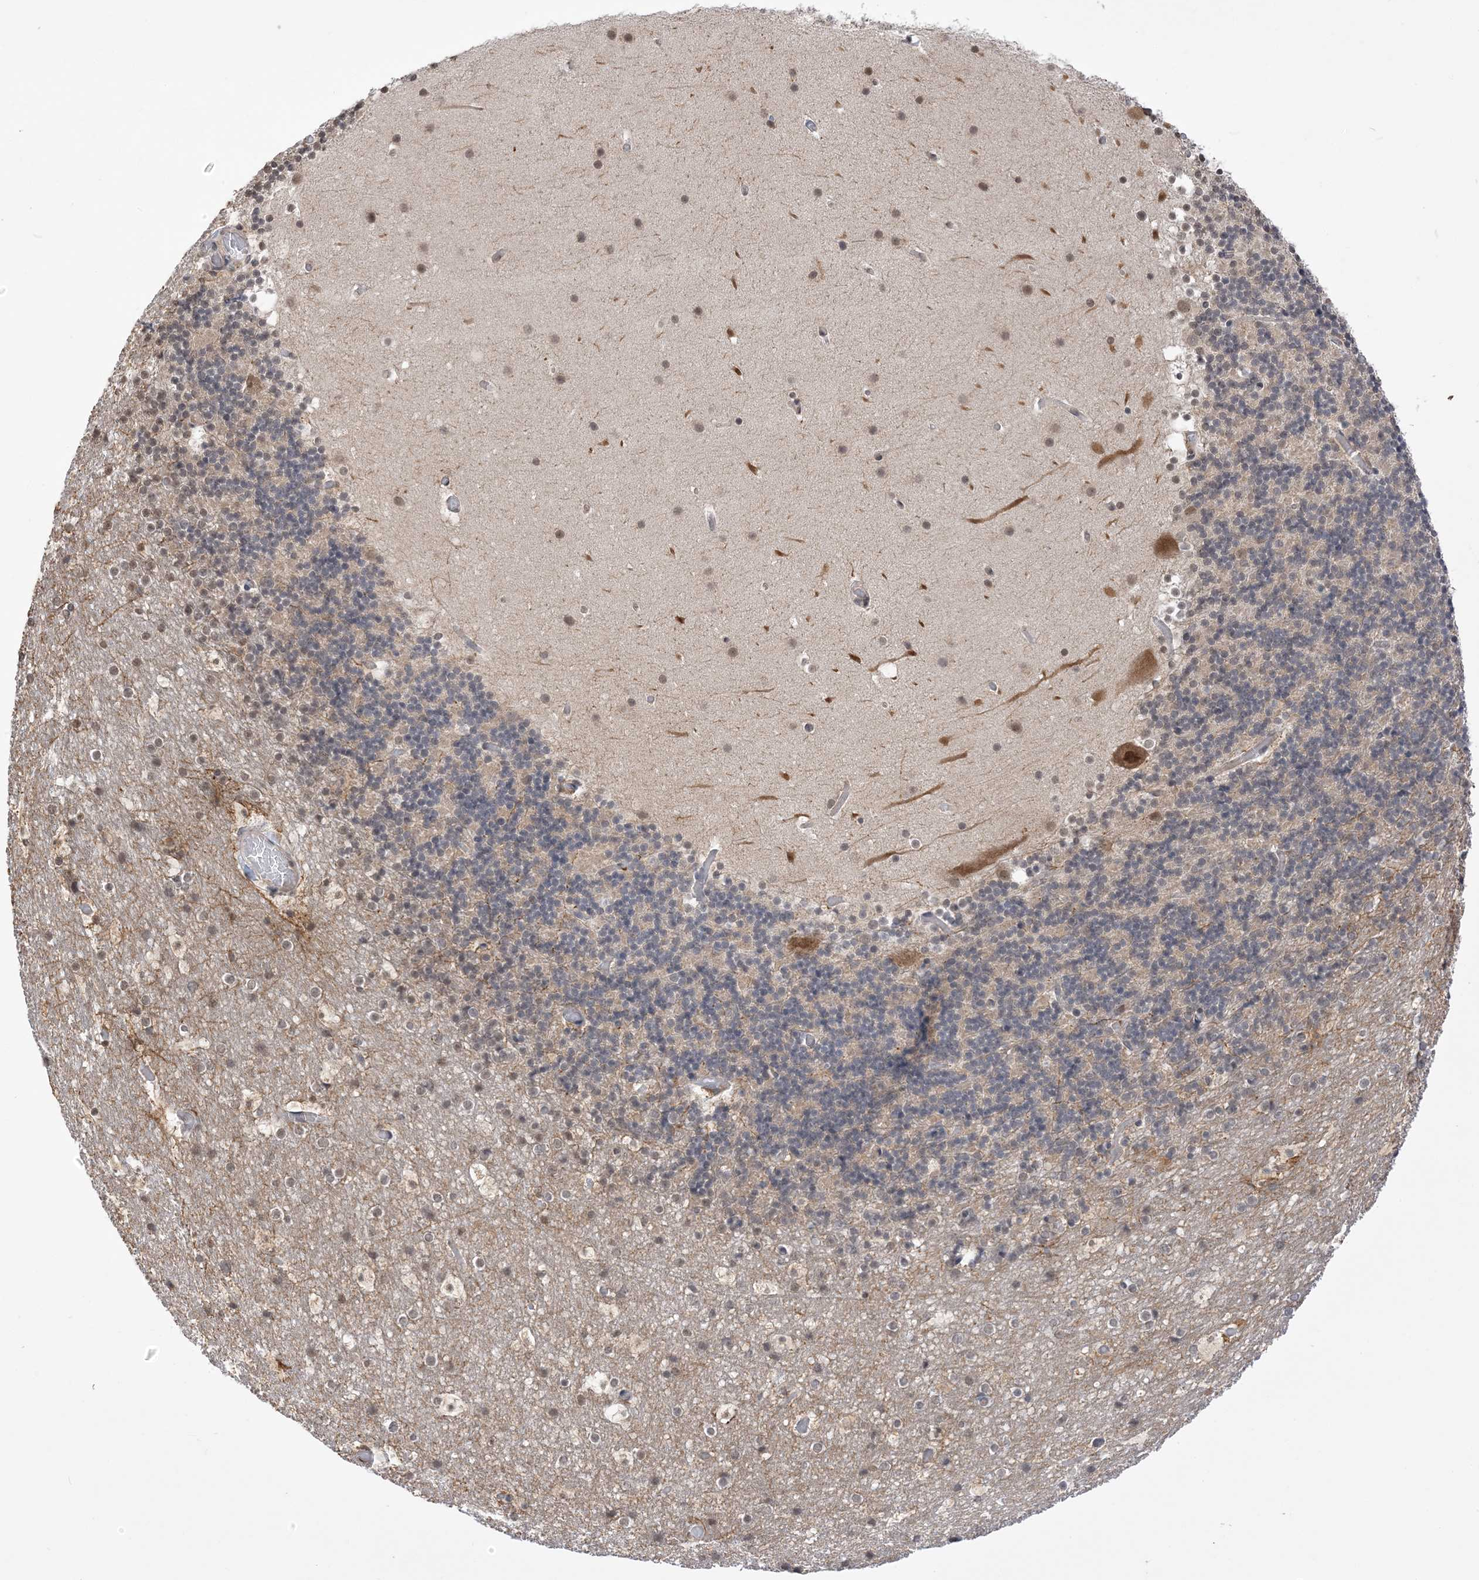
{"staining": {"intensity": "weak", "quantity": "<25%", "location": "cytoplasmic/membranous"}, "tissue": "cerebellum", "cell_type": "Cells in granular layer", "image_type": "normal", "snomed": [{"axis": "morphology", "description": "Normal tissue, NOS"}, {"axis": "topography", "description": "Cerebellum"}], "caption": "IHC photomicrograph of unremarkable cerebellum: human cerebellum stained with DAB (3,3'-diaminobenzidine) exhibits no significant protein staining in cells in granular layer.", "gene": "RANBP9", "patient": {"sex": "male", "age": 57}}